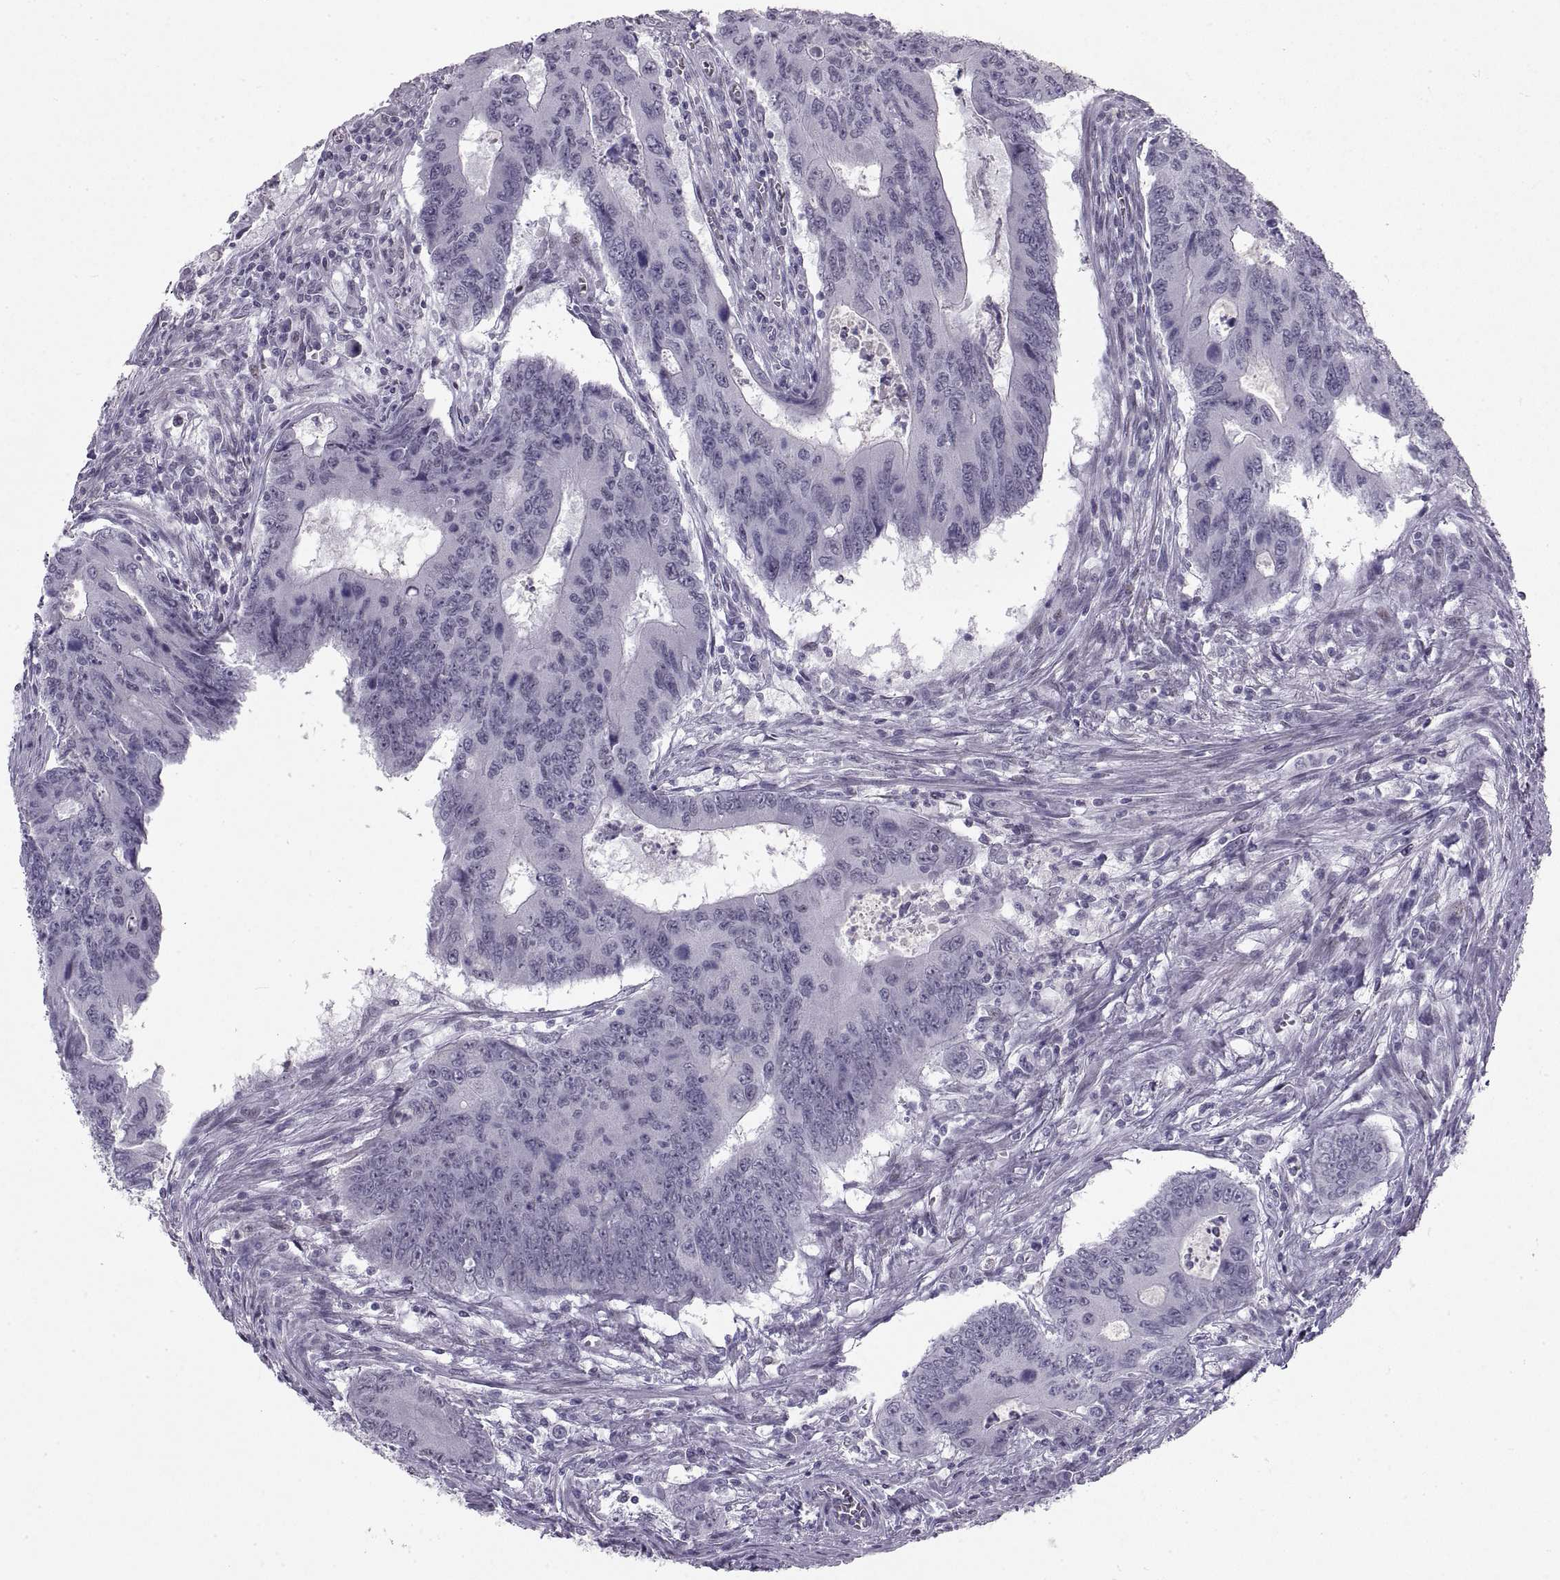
{"staining": {"intensity": "negative", "quantity": "none", "location": "none"}, "tissue": "colorectal cancer", "cell_type": "Tumor cells", "image_type": "cancer", "snomed": [{"axis": "morphology", "description": "Adenocarcinoma, NOS"}, {"axis": "topography", "description": "Colon"}], "caption": "This is an immunohistochemistry micrograph of colorectal adenocarcinoma. There is no positivity in tumor cells.", "gene": "NANOS3", "patient": {"sex": "male", "age": 53}}